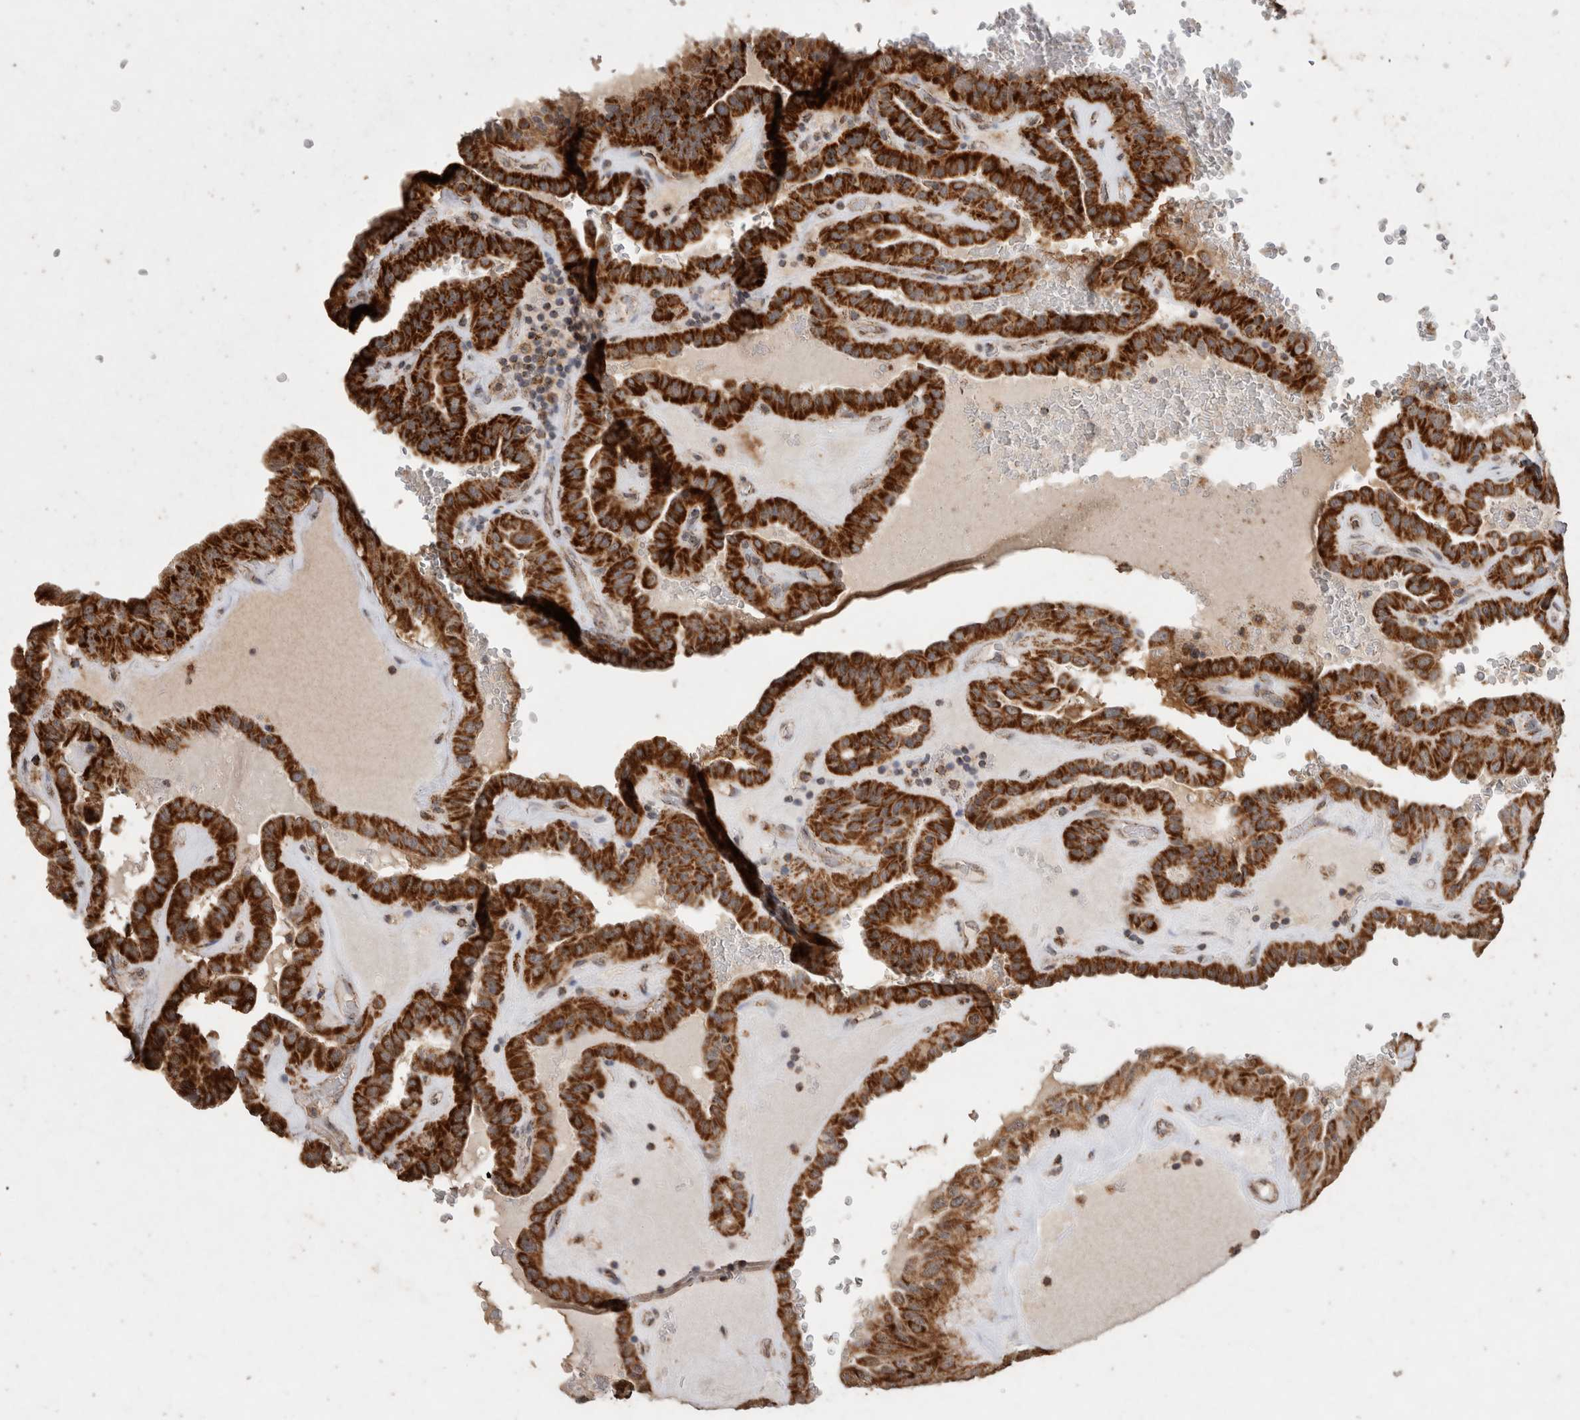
{"staining": {"intensity": "strong", "quantity": ">75%", "location": "cytoplasmic/membranous"}, "tissue": "thyroid cancer", "cell_type": "Tumor cells", "image_type": "cancer", "snomed": [{"axis": "morphology", "description": "Papillary adenocarcinoma, NOS"}, {"axis": "topography", "description": "Thyroid gland"}], "caption": "Papillary adenocarcinoma (thyroid) stained for a protein (brown) shows strong cytoplasmic/membranous positive expression in approximately >75% of tumor cells.", "gene": "ACADM", "patient": {"sex": "male", "age": 77}}